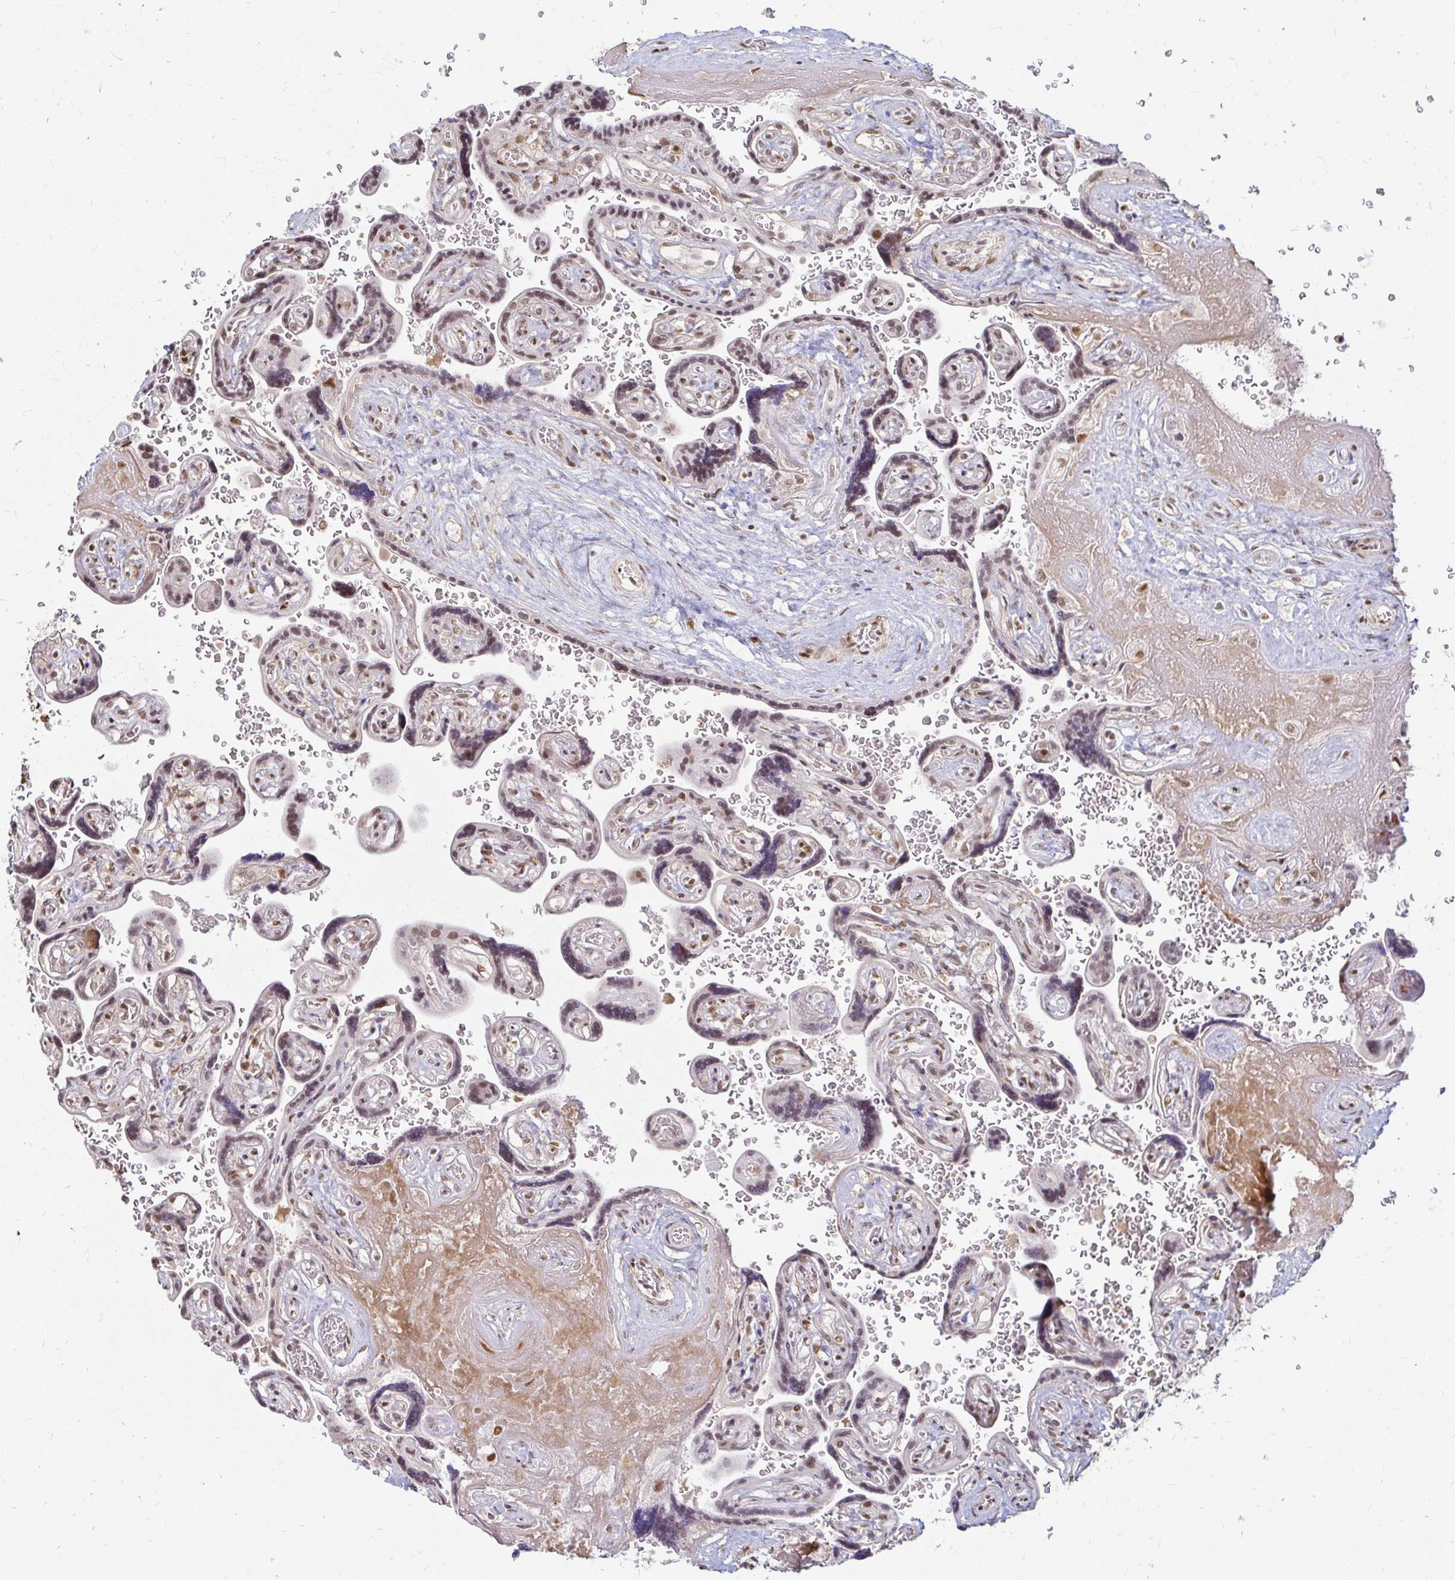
{"staining": {"intensity": "strong", "quantity": ">75%", "location": "nuclear"}, "tissue": "placenta", "cell_type": "Decidual cells", "image_type": "normal", "snomed": [{"axis": "morphology", "description": "Normal tissue, NOS"}, {"axis": "topography", "description": "Placenta"}], "caption": "Brown immunohistochemical staining in unremarkable placenta reveals strong nuclear positivity in approximately >75% of decidual cells. The staining is performed using DAB (3,3'-diaminobenzidine) brown chromogen to label protein expression. The nuclei are counter-stained blue using hematoxylin.", "gene": "HNRNPU", "patient": {"sex": "female", "age": 32}}